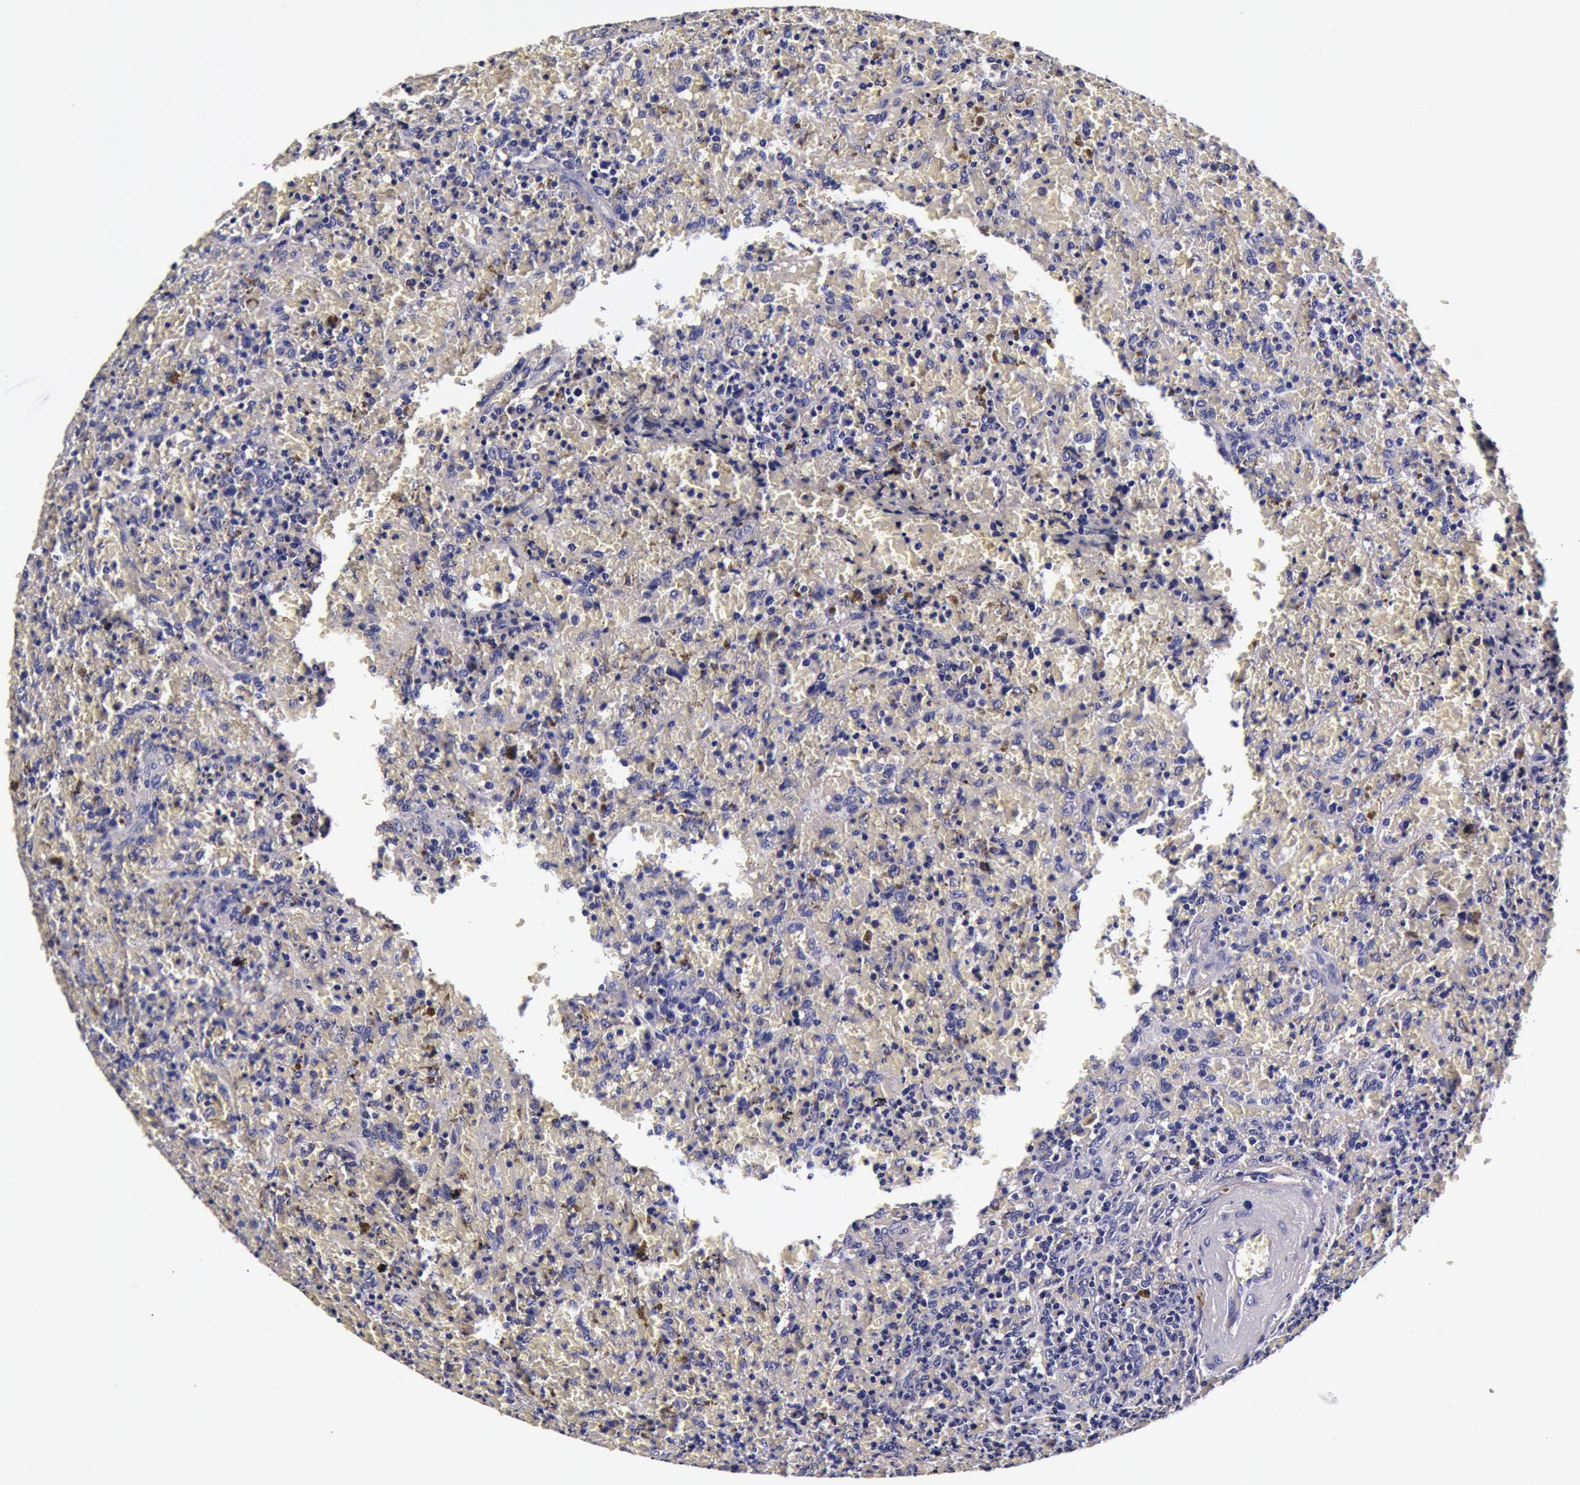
{"staining": {"intensity": "negative", "quantity": "none", "location": "none"}, "tissue": "lymphoma", "cell_type": "Tumor cells", "image_type": "cancer", "snomed": [{"axis": "morphology", "description": "Malignant lymphoma, non-Hodgkin's type, High grade"}, {"axis": "topography", "description": "Spleen"}, {"axis": "topography", "description": "Lymph node"}], "caption": "A micrograph of malignant lymphoma, non-Hodgkin's type (high-grade) stained for a protein demonstrates no brown staining in tumor cells. (Stains: DAB (3,3'-diaminobenzidine) immunohistochemistry (IHC) with hematoxylin counter stain, Microscopy: brightfield microscopy at high magnification).", "gene": "CCDC22", "patient": {"sex": "female", "age": 70}}